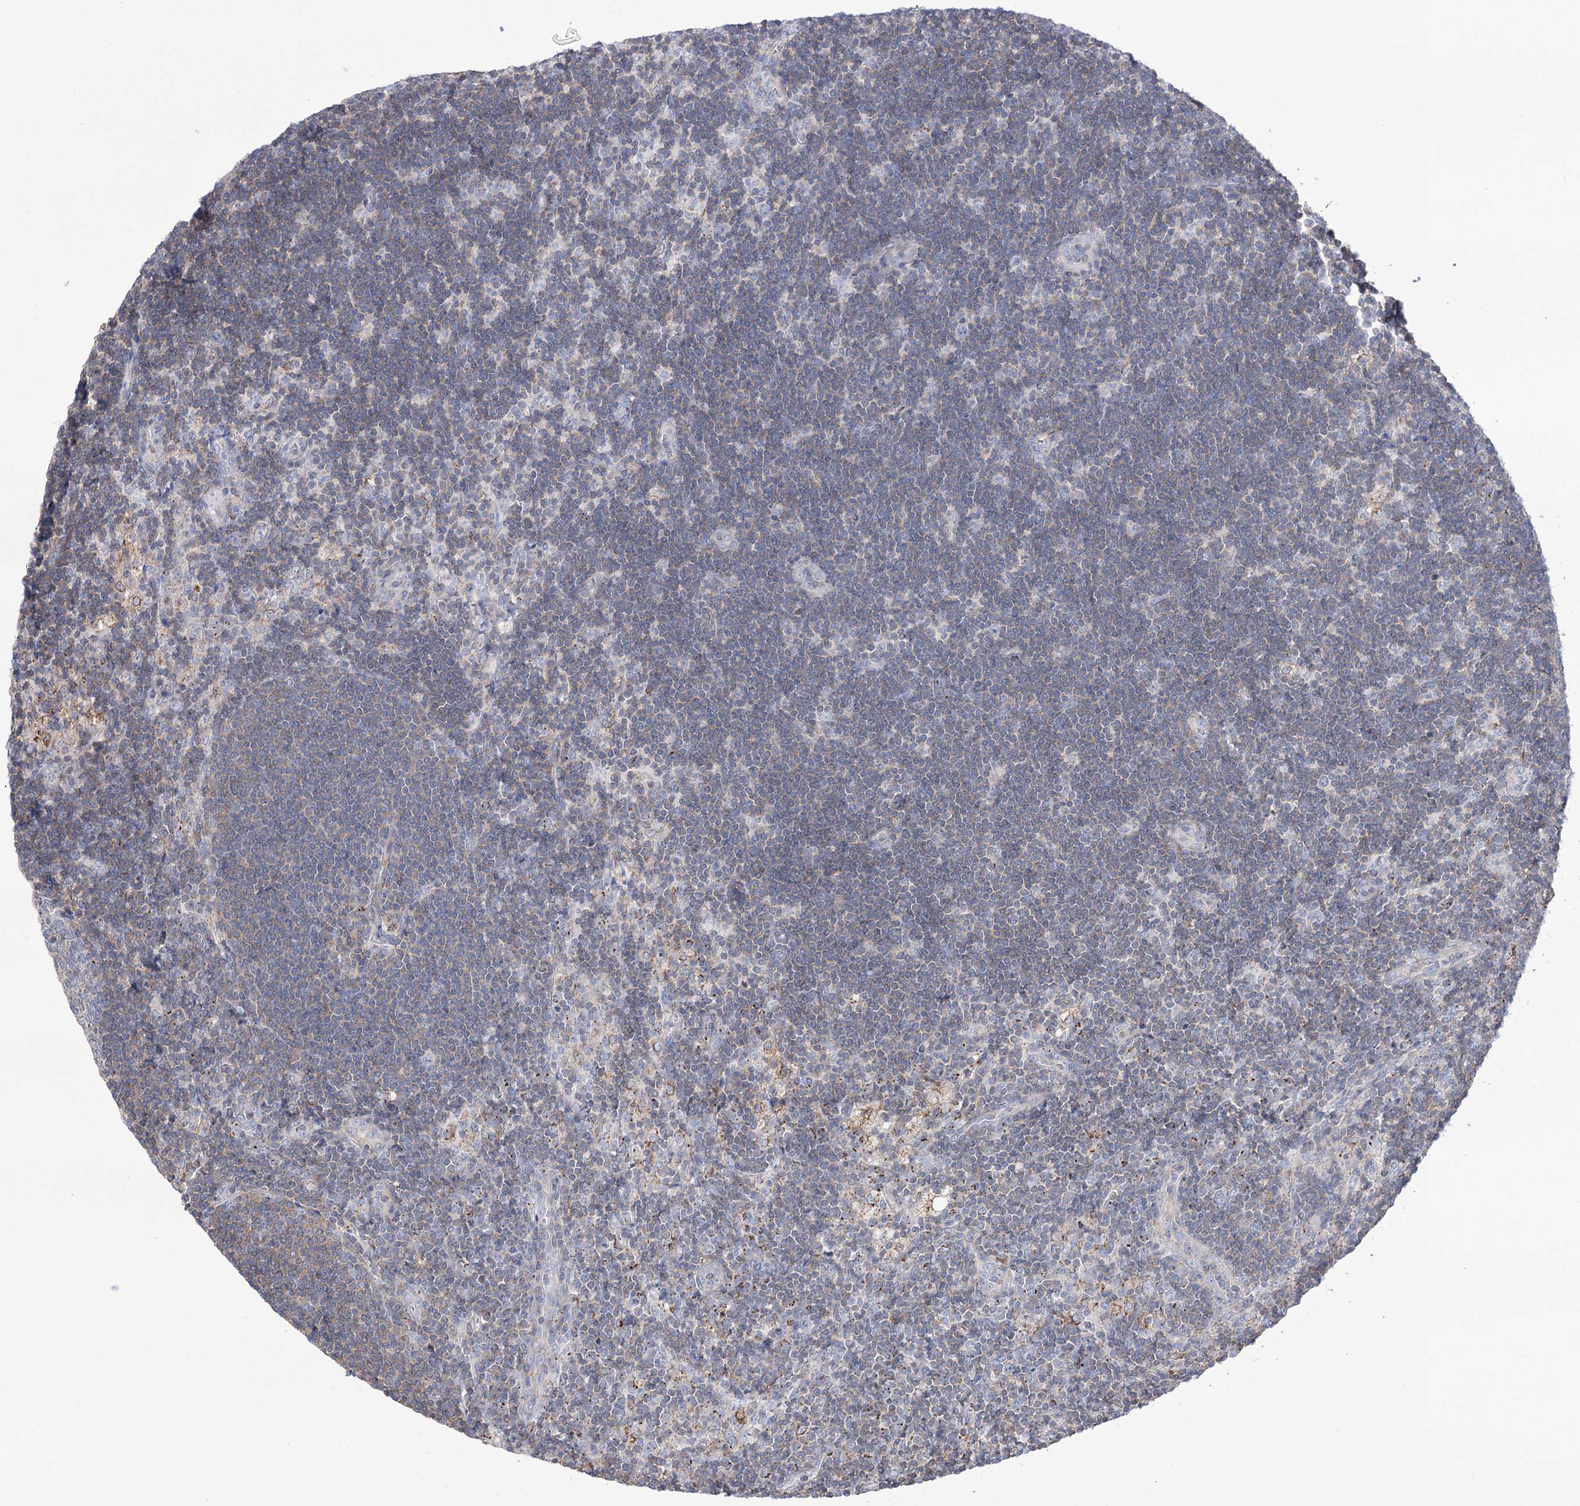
{"staining": {"intensity": "negative", "quantity": "none", "location": "none"}, "tissue": "lymph node", "cell_type": "Germinal center cells", "image_type": "normal", "snomed": [{"axis": "morphology", "description": "Normal tissue, NOS"}, {"axis": "topography", "description": "Lymph node"}], "caption": "The micrograph exhibits no staining of germinal center cells in normal lymph node. The staining is performed using DAB brown chromogen with nuclei counter-stained in using hematoxylin.", "gene": "FAM216A", "patient": {"sex": "male", "age": 24}}